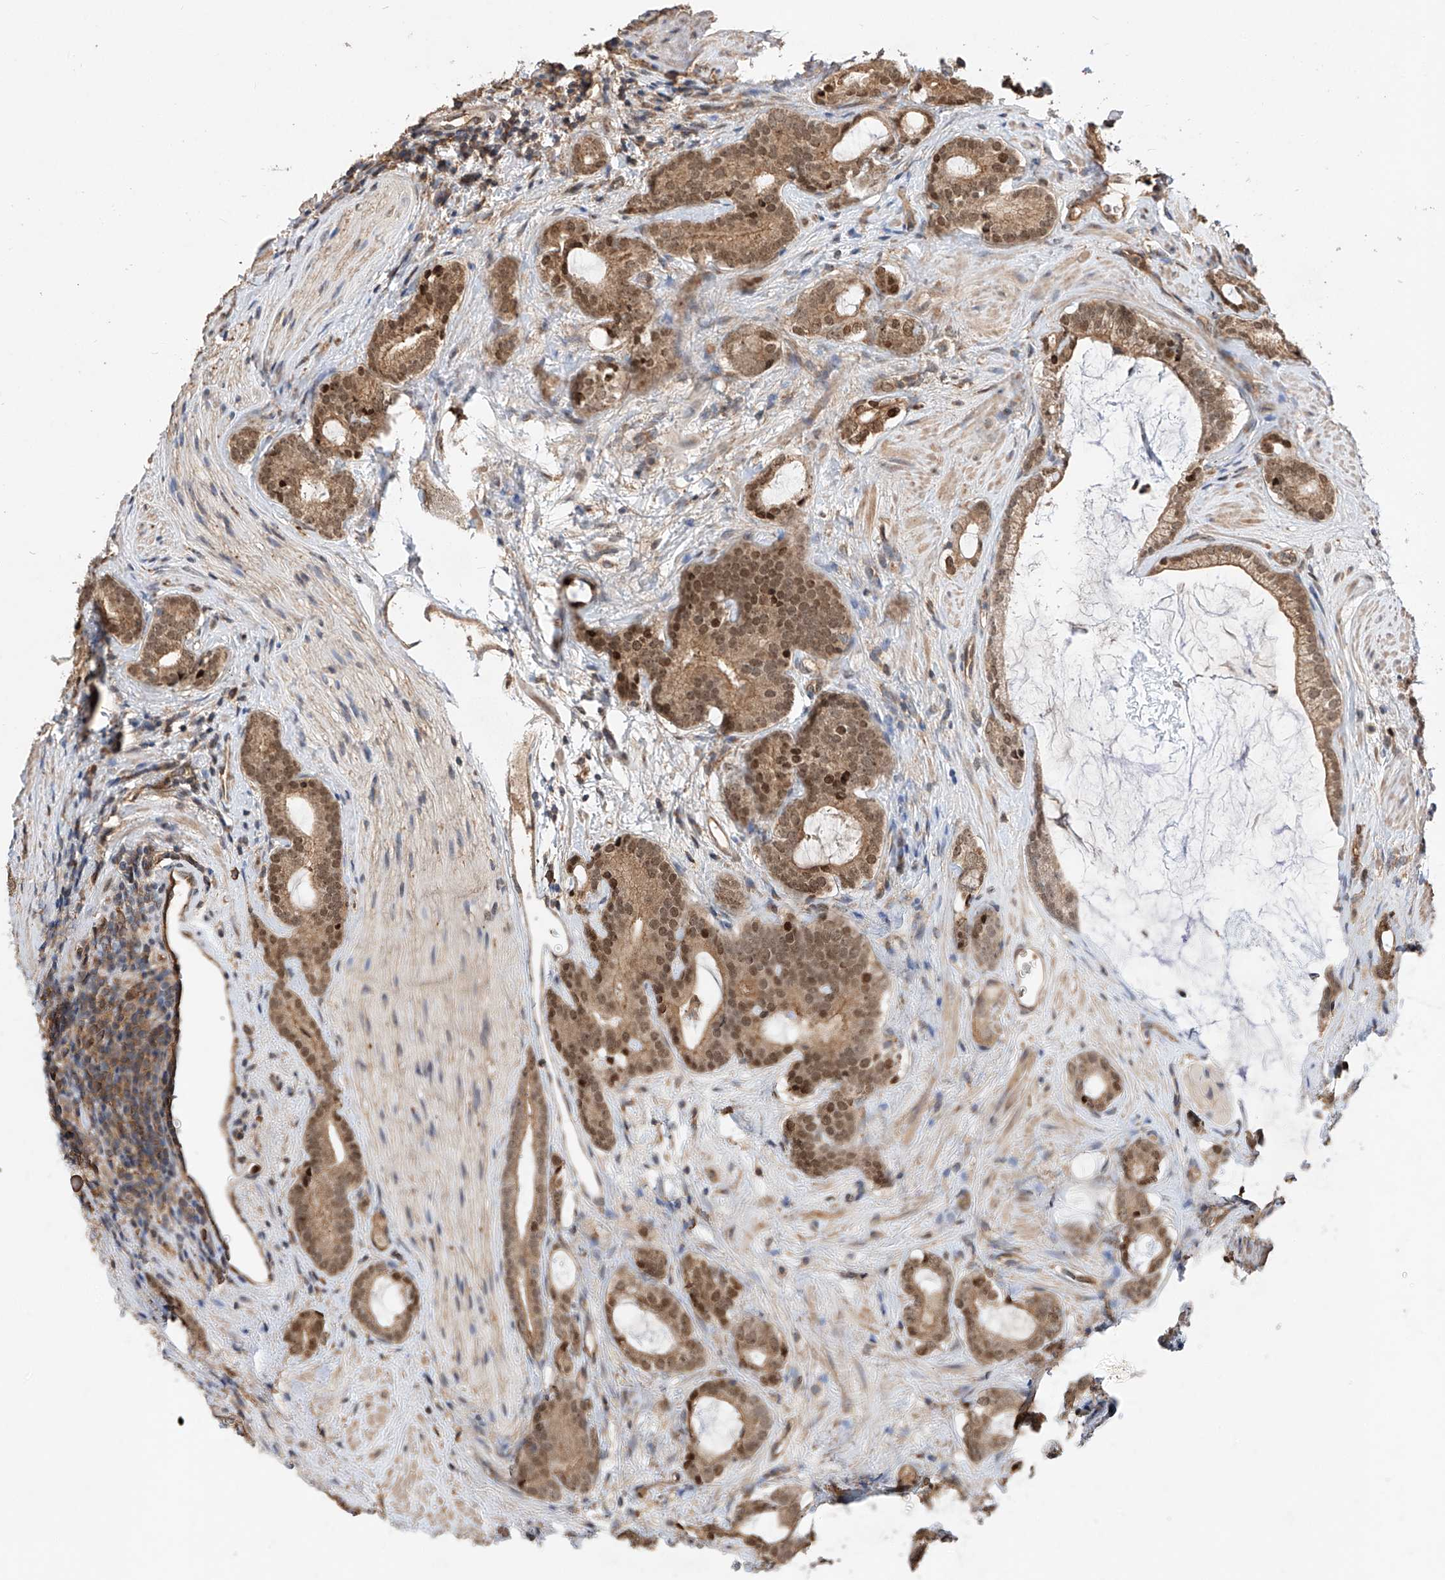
{"staining": {"intensity": "moderate", "quantity": ">75%", "location": "cytoplasmic/membranous,nuclear"}, "tissue": "prostate cancer", "cell_type": "Tumor cells", "image_type": "cancer", "snomed": [{"axis": "morphology", "description": "Adenocarcinoma, High grade"}, {"axis": "topography", "description": "Prostate"}], "caption": "Immunohistochemical staining of human high-grade adenocarcinoma (prostate) displays medium levels of moderate cytoplasmic/membranous and nuclear protein expression in approximately >75% of tumor cells.", "gene": "RILPL2", "patient": {"sex": "male", "age": 63}}